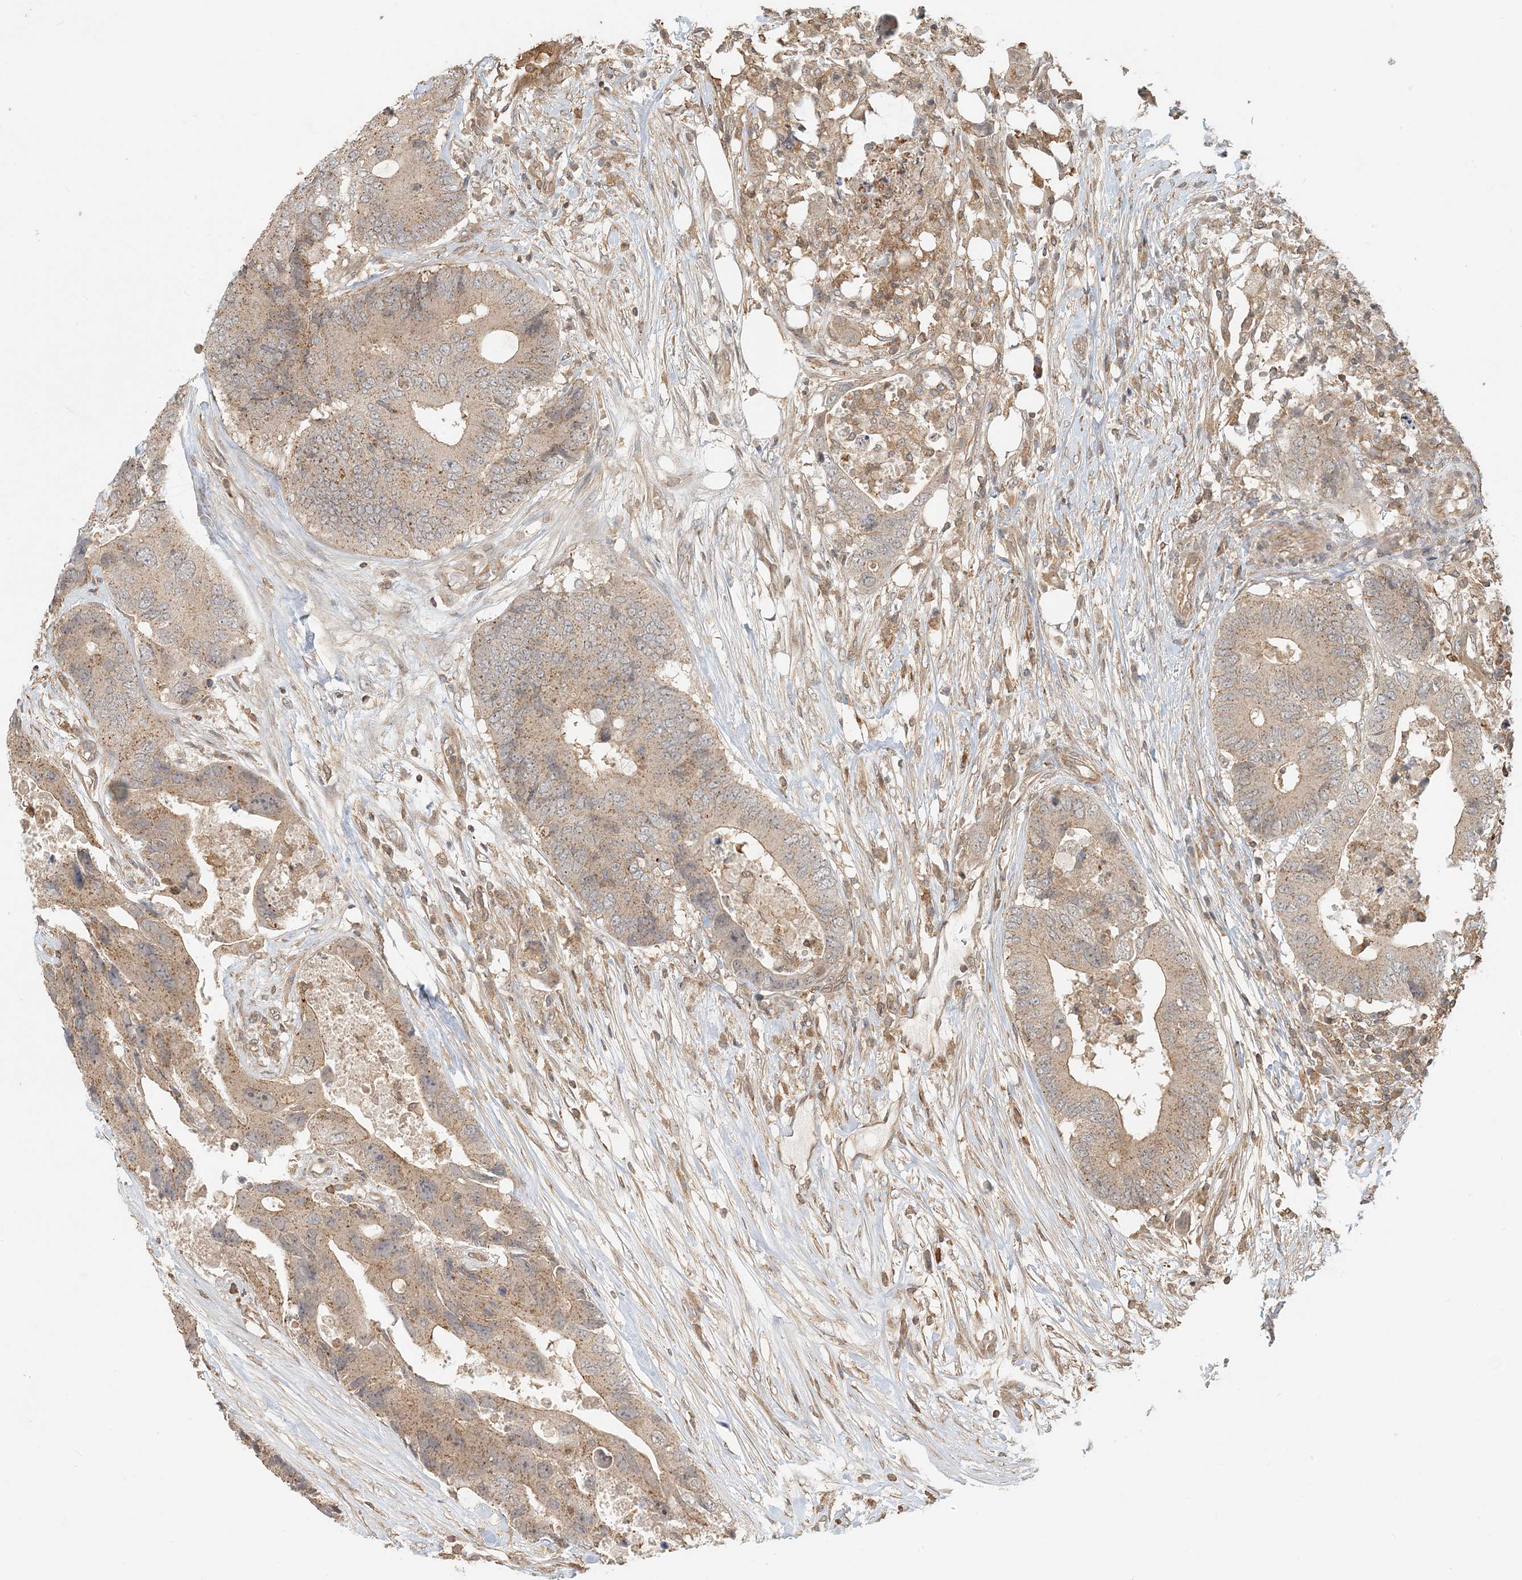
{"staining": {"intensity": "moderate", "quantity": ">75%", "location": "cytoplasmic/membranous"}, "tissue": "colorectal cancer", "cell_type": "Tumor cells", "image_type": "cancer", "snomed": [{"axis": "morphology", "description": "Adenocarcinoma, NOS"}, {"axis": "topography", "description": "Colon"}], "caption": "Colorectal adenocarcinoma stained with a protein marker exhibits moderate staining in tumor cells.", "gene": "OBI1", "patient": {"sex": "male", "age": 71}}